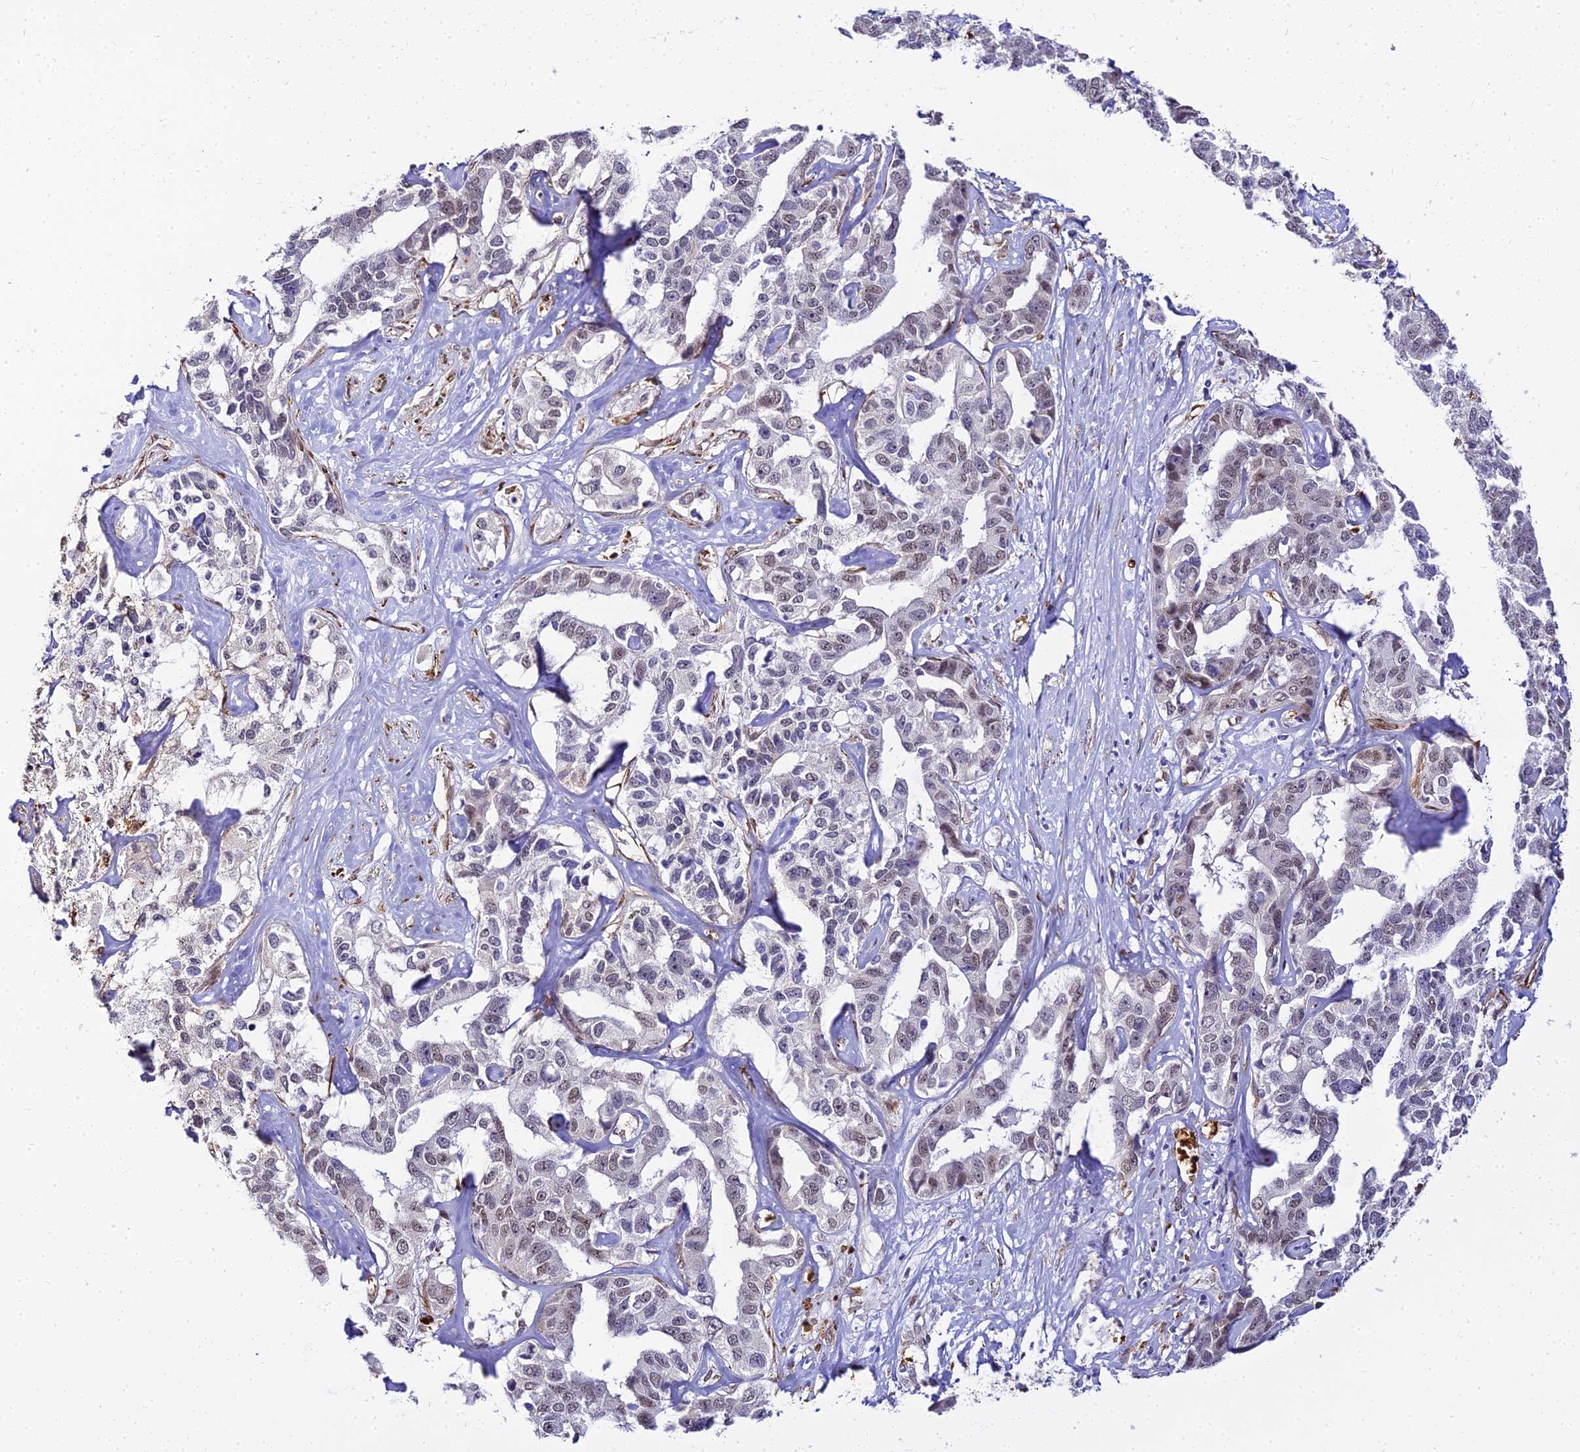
{"staining": {"intensity": "moderate", "quantity": "<25%", "location": "cytoplasmic/membranous"}, "tissue": "liver cancer", "cell_type": "Tumor cells", "image_type": "cancer", "snomed": [{"axis": "morphology", "description": "Cholangiocarcinoma"}, {"axis": "topography", "description": "Liver"}], "caption": "Protein expression analysis of human cholangiocarcinoma (liver) reveals moderate cytoplasmic/membranous positivity in approximately <25% of tumor cells. (DAB (3,3'-diaminobenzidine) IHC with brightfield microscopy, high magnification).", "gene": "BCL9", "patient": {"sex": "male", "age": 59}}